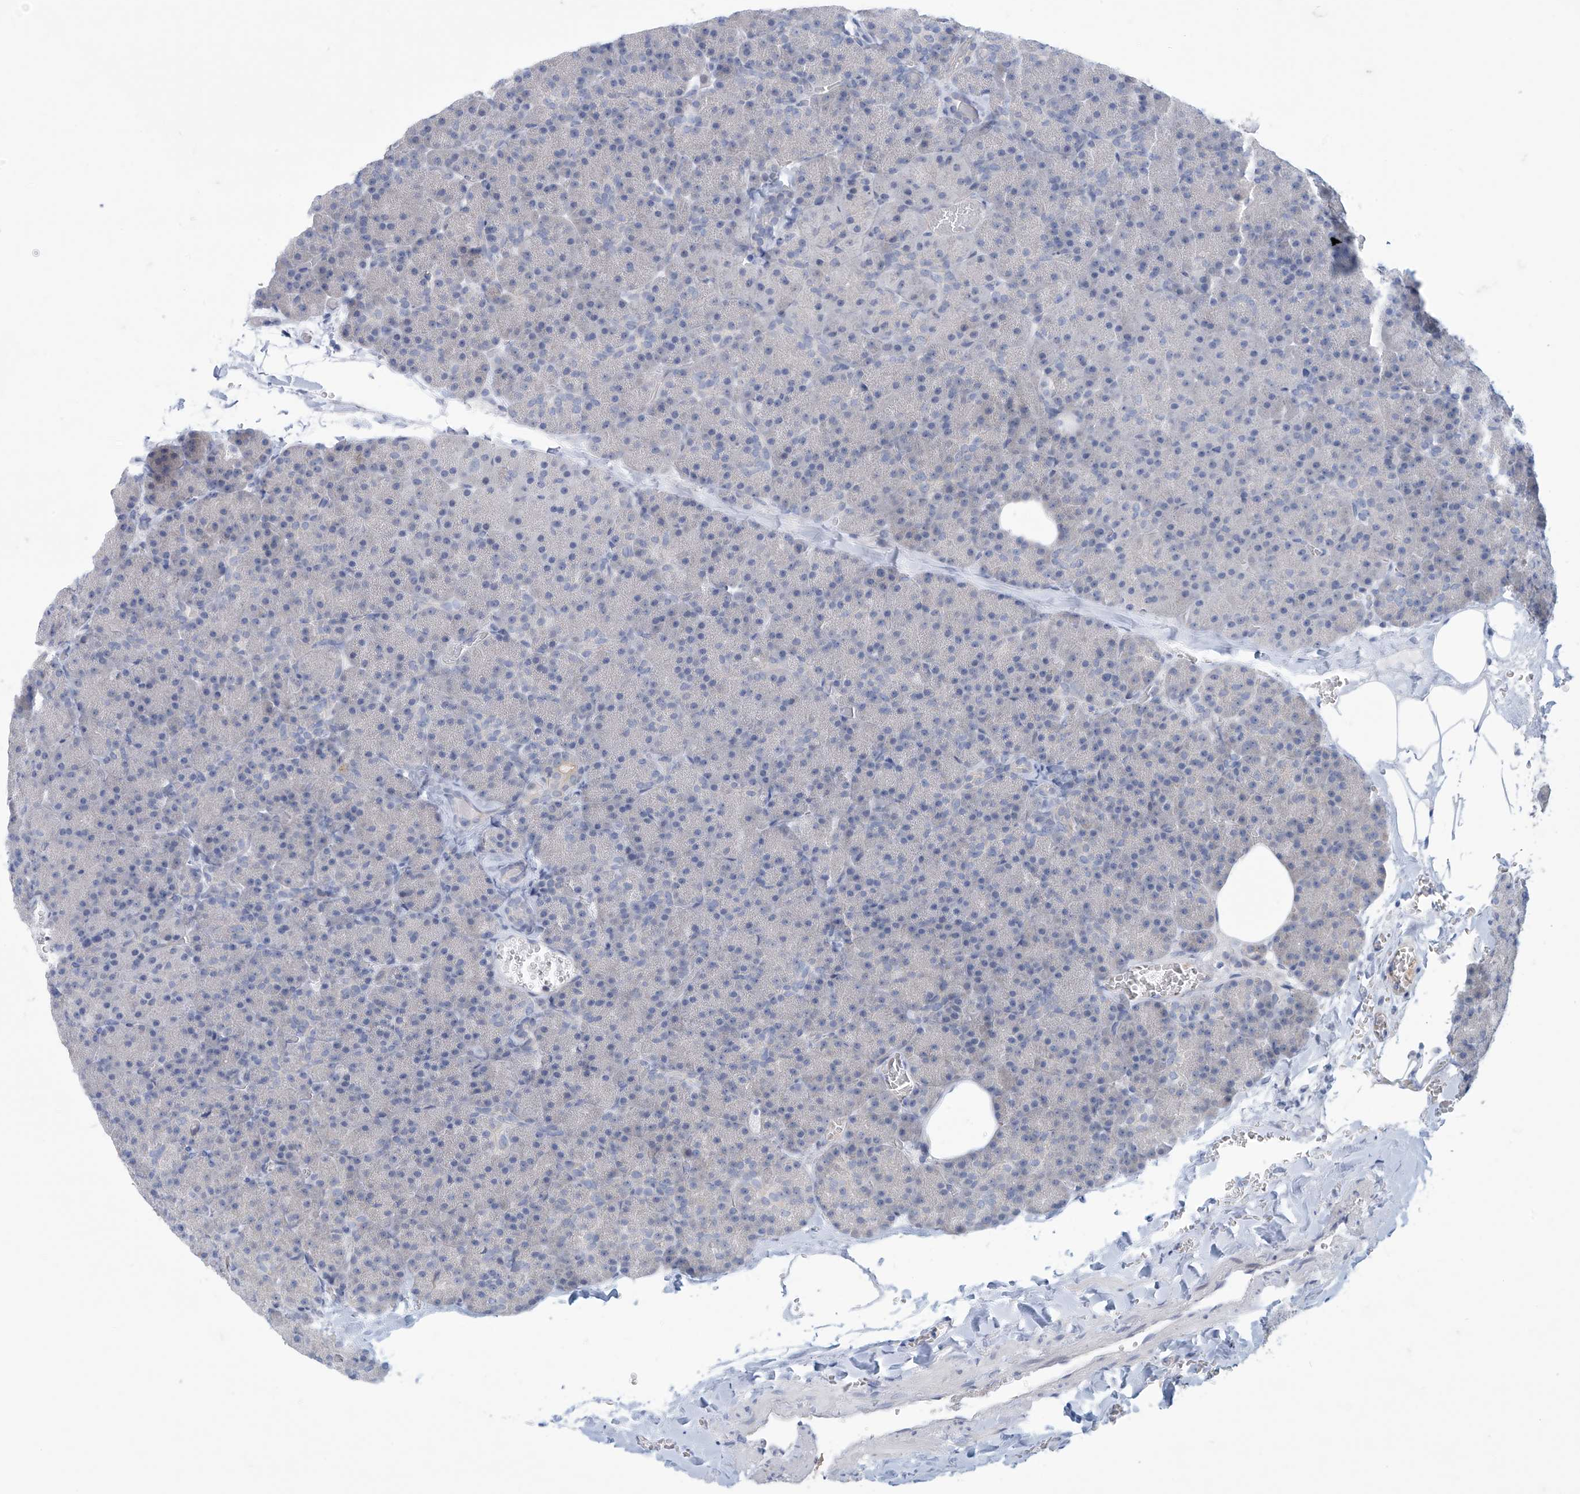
{"staining": {"intensity": "negative", "quantity": "none", "location": "none"}, "tissue": "pancreas", "cell_type": "Exocrine glandular cells", "image_type": "normal", "snomed": [{"axis": "morphology", "description": "Normal tissue, NOS"}, {"axis": "morphology", "description": "Carcinoid, malignant, NOS"}, {"axis": "topography", "description": "Pancreas"}], "caption": "Immunohistochemistry image of benign pancreas stained for a protein (brown), which shows no expression in exocrine glandular cells. (Stains: DAB (3,3'-diaminobenzidine) immunohistochemistry with hematoxylin counter stain, Microscopy: brightfield microscopy at high magnification).", "gene": "SLC35A5", "patient": {"sex": "female", "age": 35}}